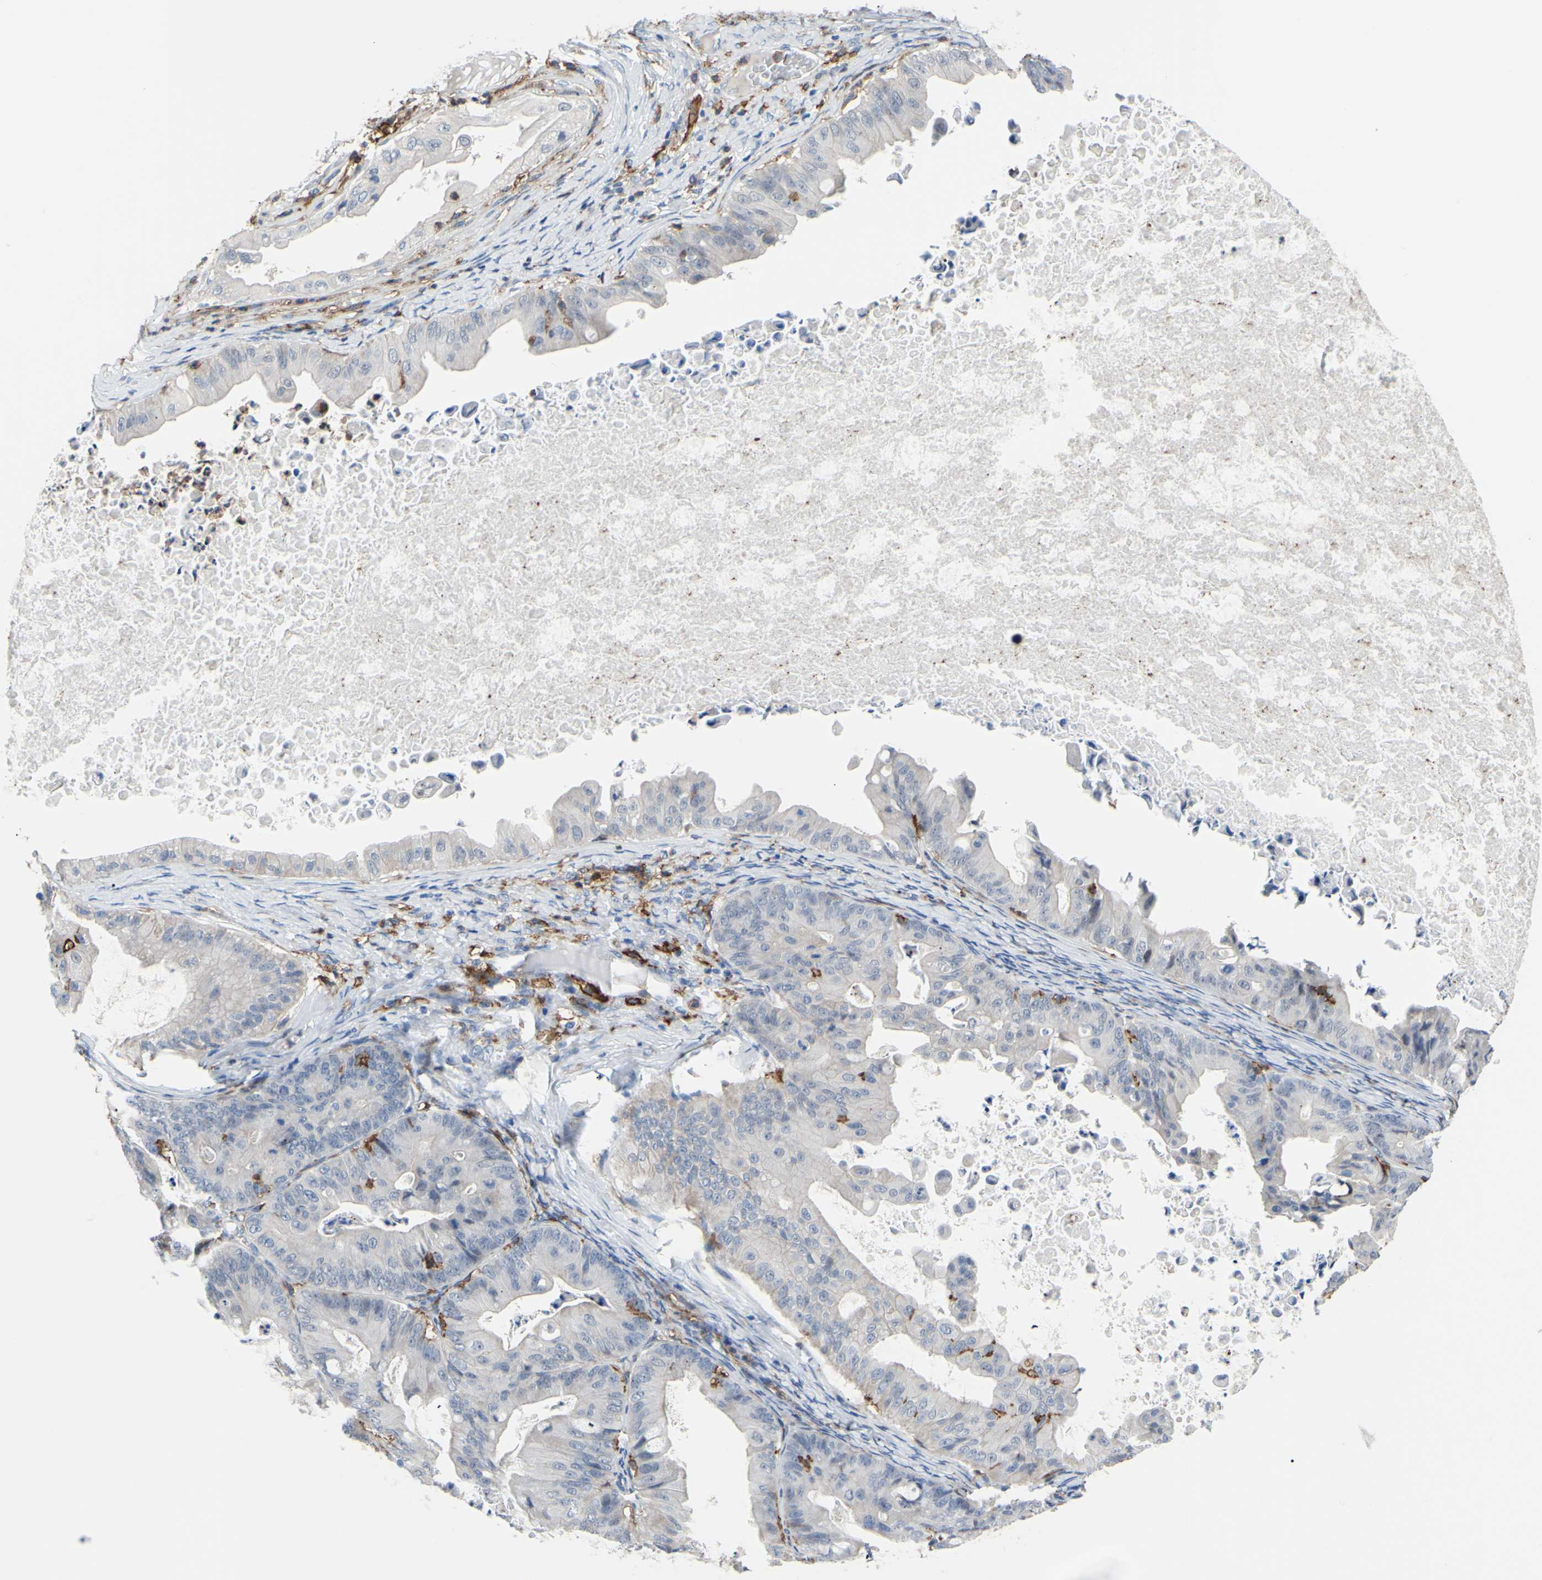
{"staining": {"intensity": "negative", "quantity": "none", "location": "none"}, "tissue": "ovarian cancer", "cell_type": "Tumor cells", "image_type": "cancer", "snomed": [{"axis": "morphology", "description": "Cystadenocarcinoma, mucinous, NOS"}, {"axis": "topography", "description": "Ovary"}], "caption": "IHC micrograph of human mucinous cystadenocarcinoma (ovarian) stained for a protein (brown), which demonstrates no staining in tumor cells.", "gene": "FCGR2A", "patient": {"sex": "female", "age": 37}}